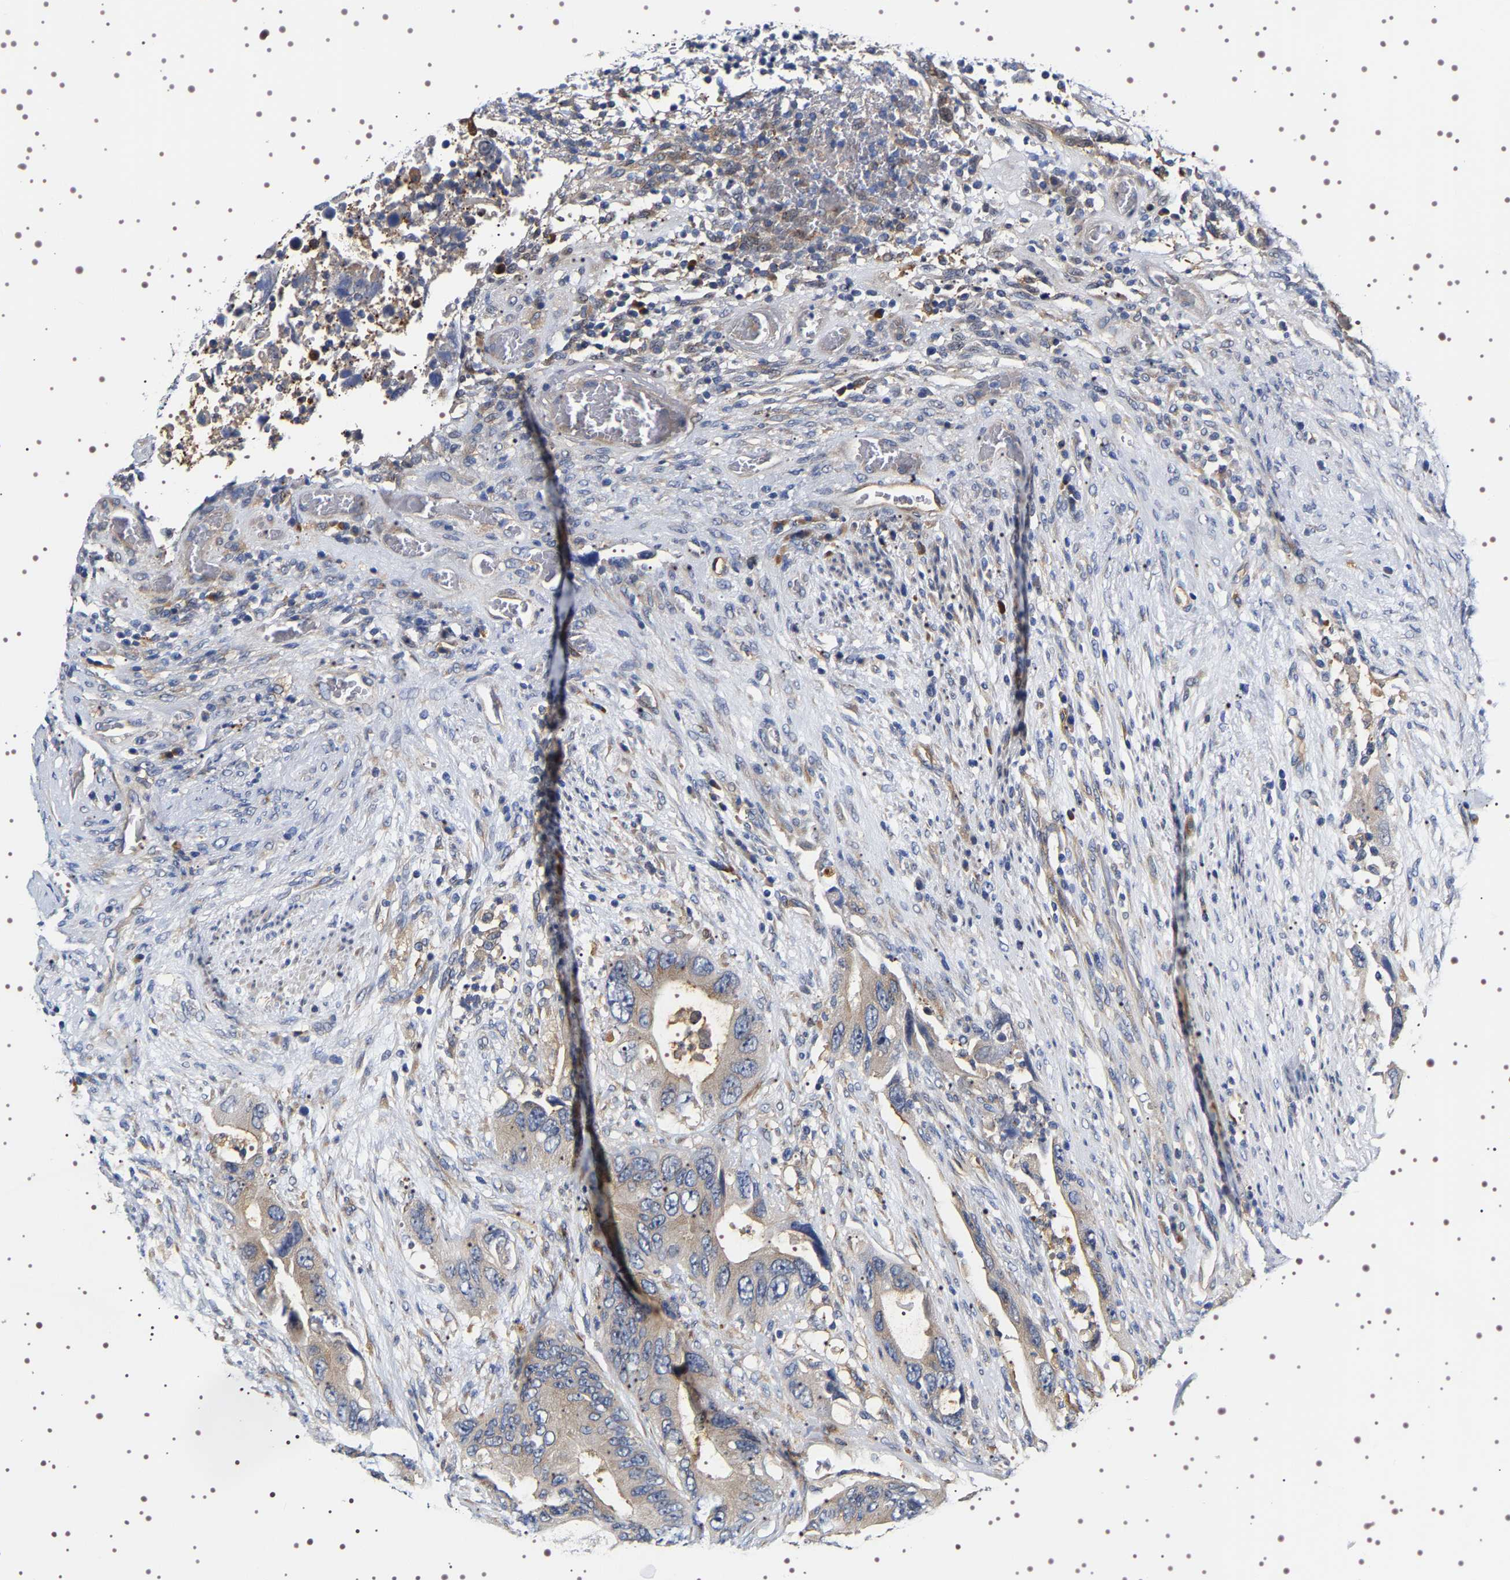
{"staining": {"intensity": "weak", "quantity": "<25%", "location": "cytoplasmic/membranous"}, "tissue": "colorectal cancer", "cell_type": "Tumor cells", "image_type": "cancer", "snomed": [{"axis": "morphology", "description": "Adenocarcinoma, NOS"}, {"axis": "topography", "description": "Rectum"}], "caption": "Colorectal cancer stained for a protein using immunohistochemistry reveals no staining tumor cells.", "gene": "ALPL", "patient": {"sex": "male", "age": 70}}